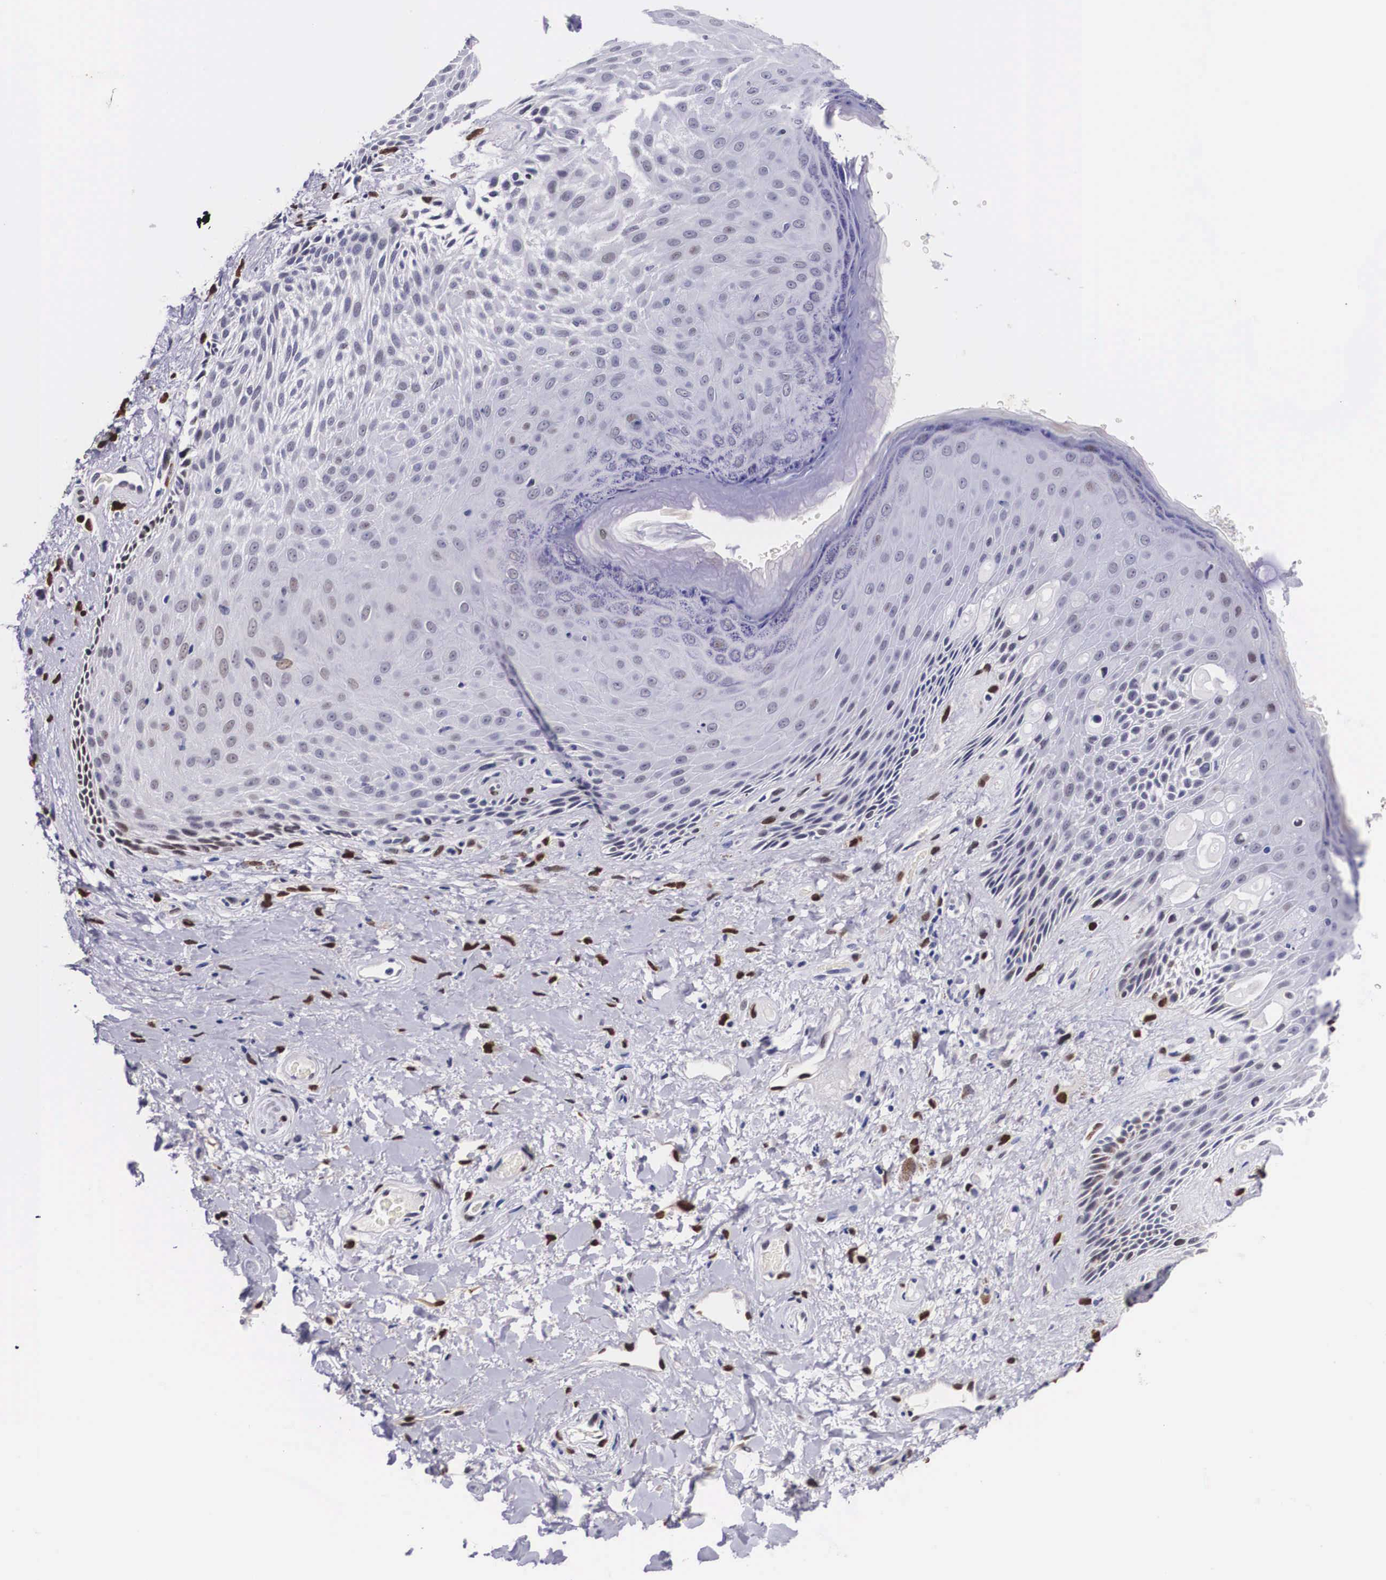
{"staining": {"intensity": "moderate", "quantity": "<25%", "location": "nuclear"}, "tissue": "skin", "cell_type": "Epidermal cells", "image_type": "normal", "snomed": [{"axis": "morphology", "description": "Normal tissue, NOS"}, {"axis": "topography", "description": "Anal"}], "caption": "Immunohistochemical staining of normal human skin demonstrates moderate nuclear protein expression in about <25% of epidermal cells. (DAB IHC with brightfield microscopy, high magnification).", "gene": "KHDRBS3", "patient": {"sex": "male", "age": 78}}